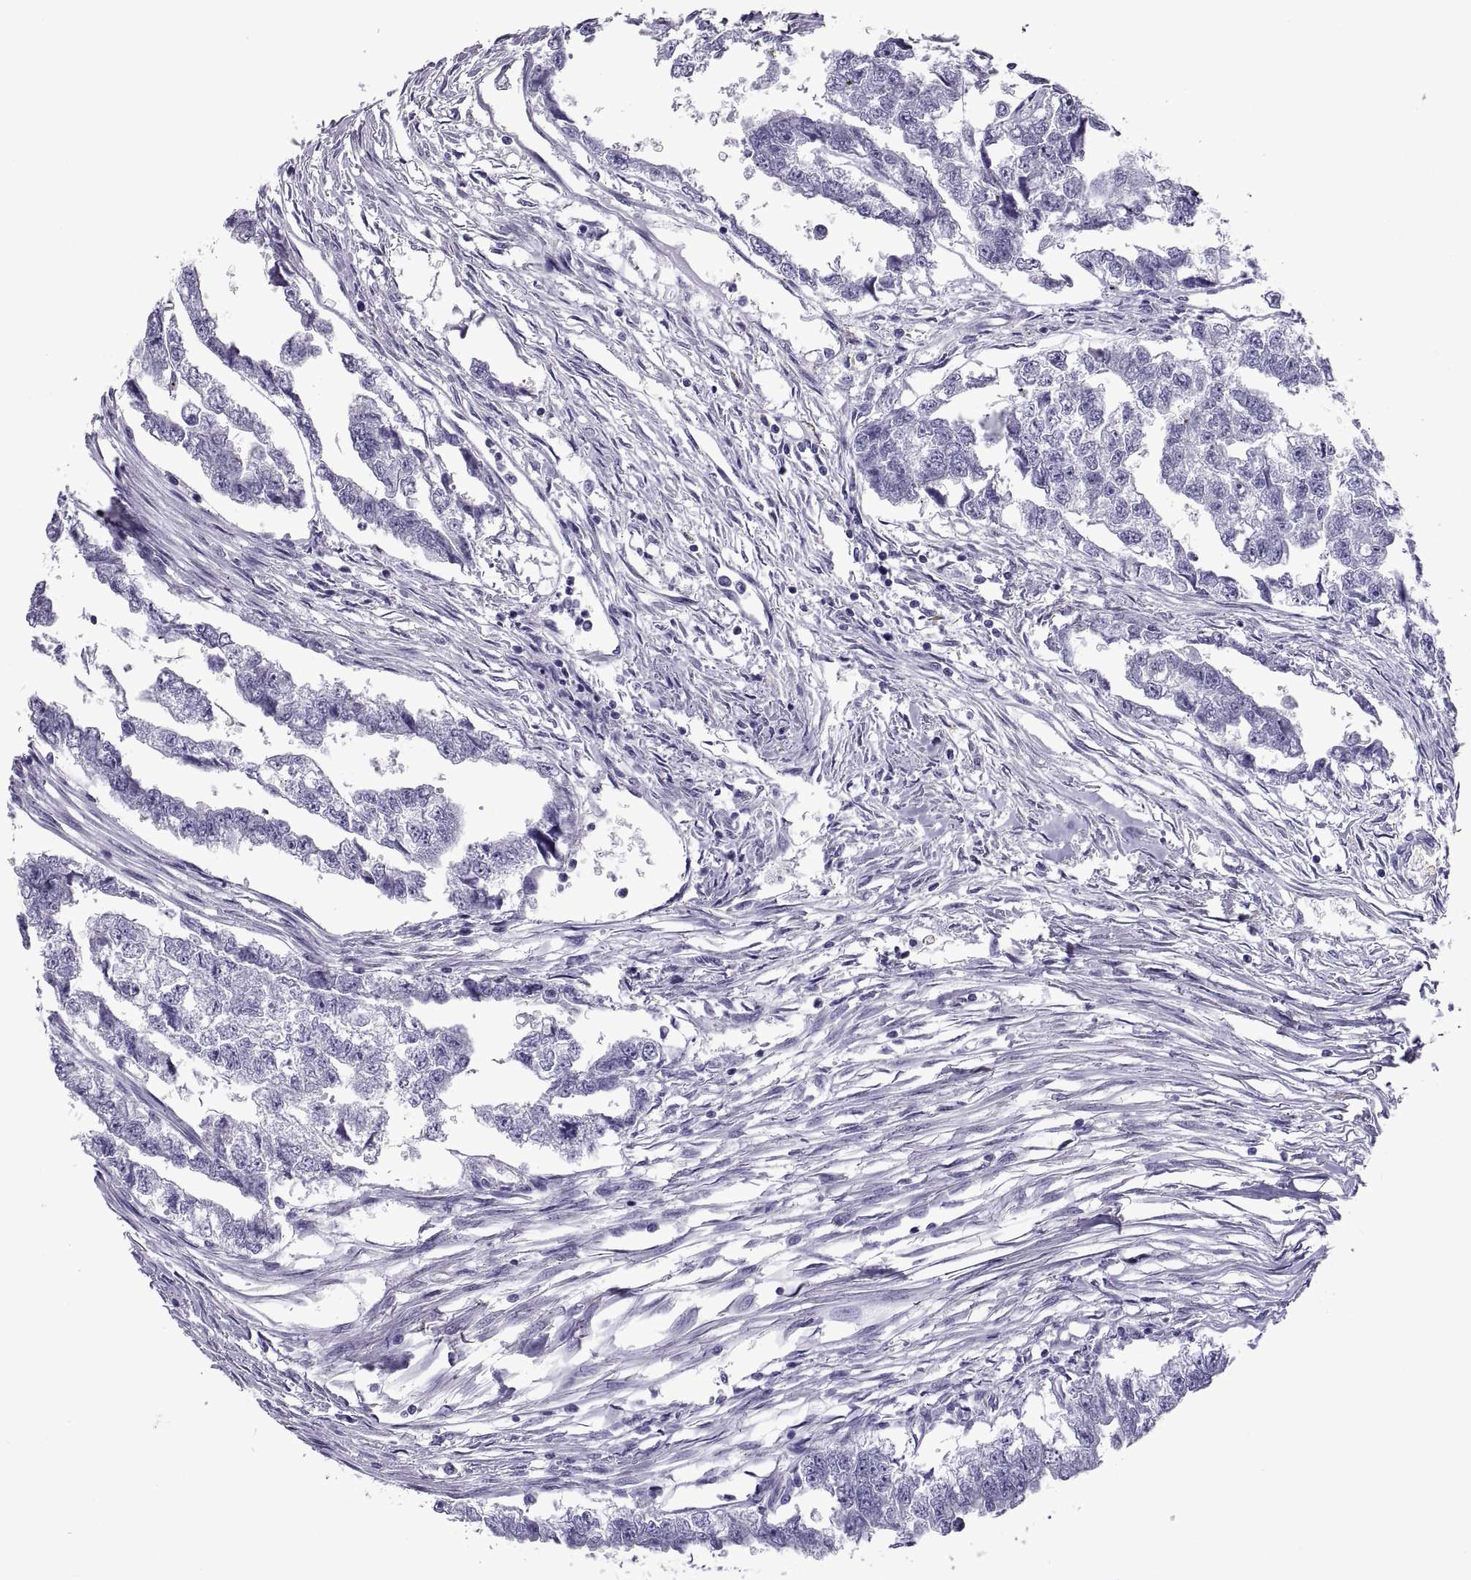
{"staining": {"intensity": "negative", "quantity": "none", "location": "none"}, "tissue": "testis cancer", "cell_type": "Tumor cells", "image_type": "cancer", "snomed": [{"axis": "morphology", "description": "Carcinoma, Embryonal, NOS"}, {"axis": "morphology", "description": "Teratoma, malignant, NOS"}, {"axis": "topography", "description": "Testis"}], "caption": "Tumor cells are negative for protein expression in human testis teratoma (malignant).", "gene": "RGS20", "patient": {"sex": "male", "age": 44}}